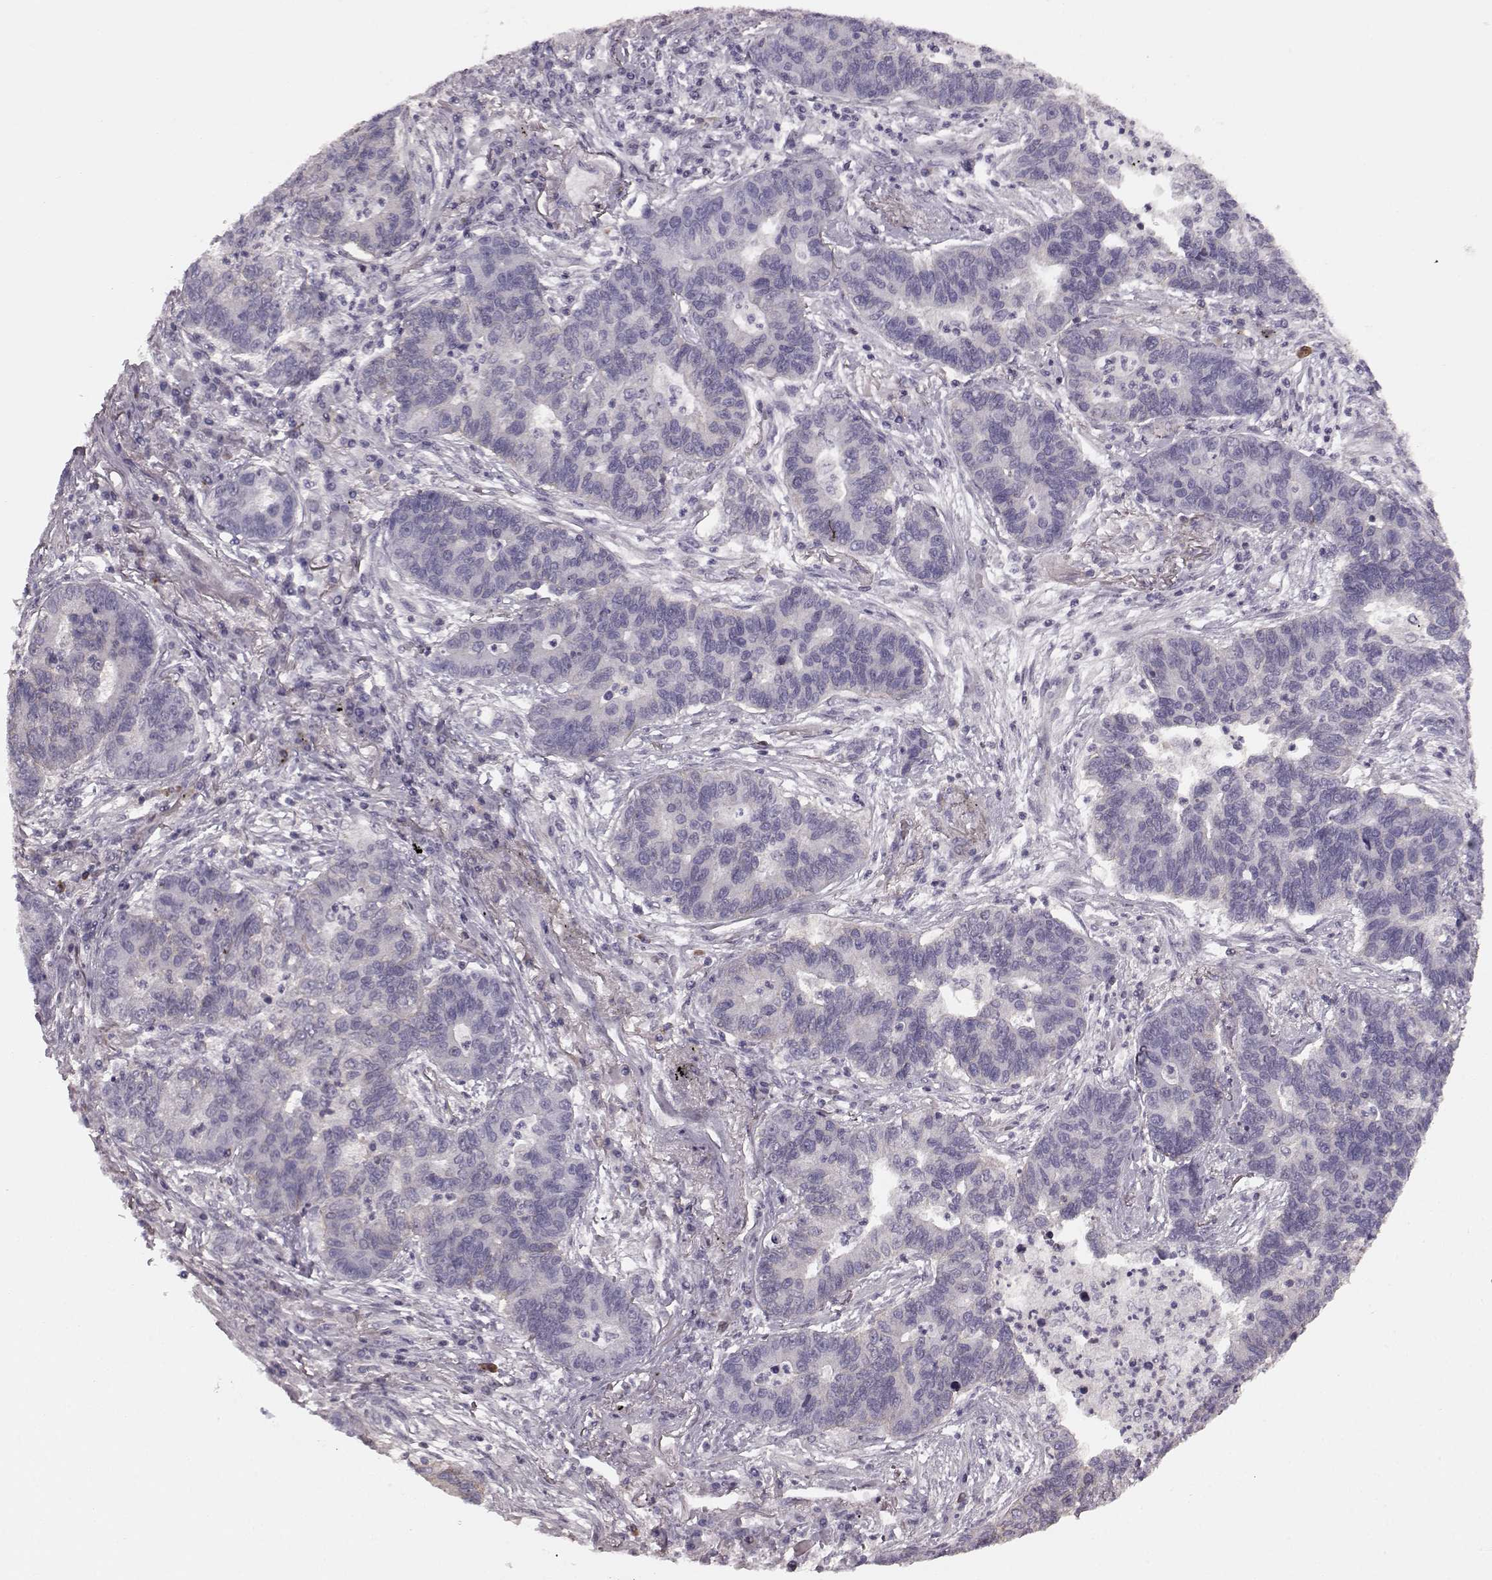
{"staining": {"intensity": "negative", "quantity": "none", "location": "none"}, "tissue": "lung cancer", "cell_type": "Tumor cells", "image_type": "cancer", "snomed": [{"axis": "morphology", "description": "Adenocarcinoma, NOS"}, {"axis": "topography", "description": "Lung"}], "caption": "IHC histopathology image of neoplastic tissue: lung cancer (adenocarcinoma) stained with DAB reveals no significant protein expression in tumor cells.", "gene": "PDCD1", "patient": {"sex": "female", "age": 57}}